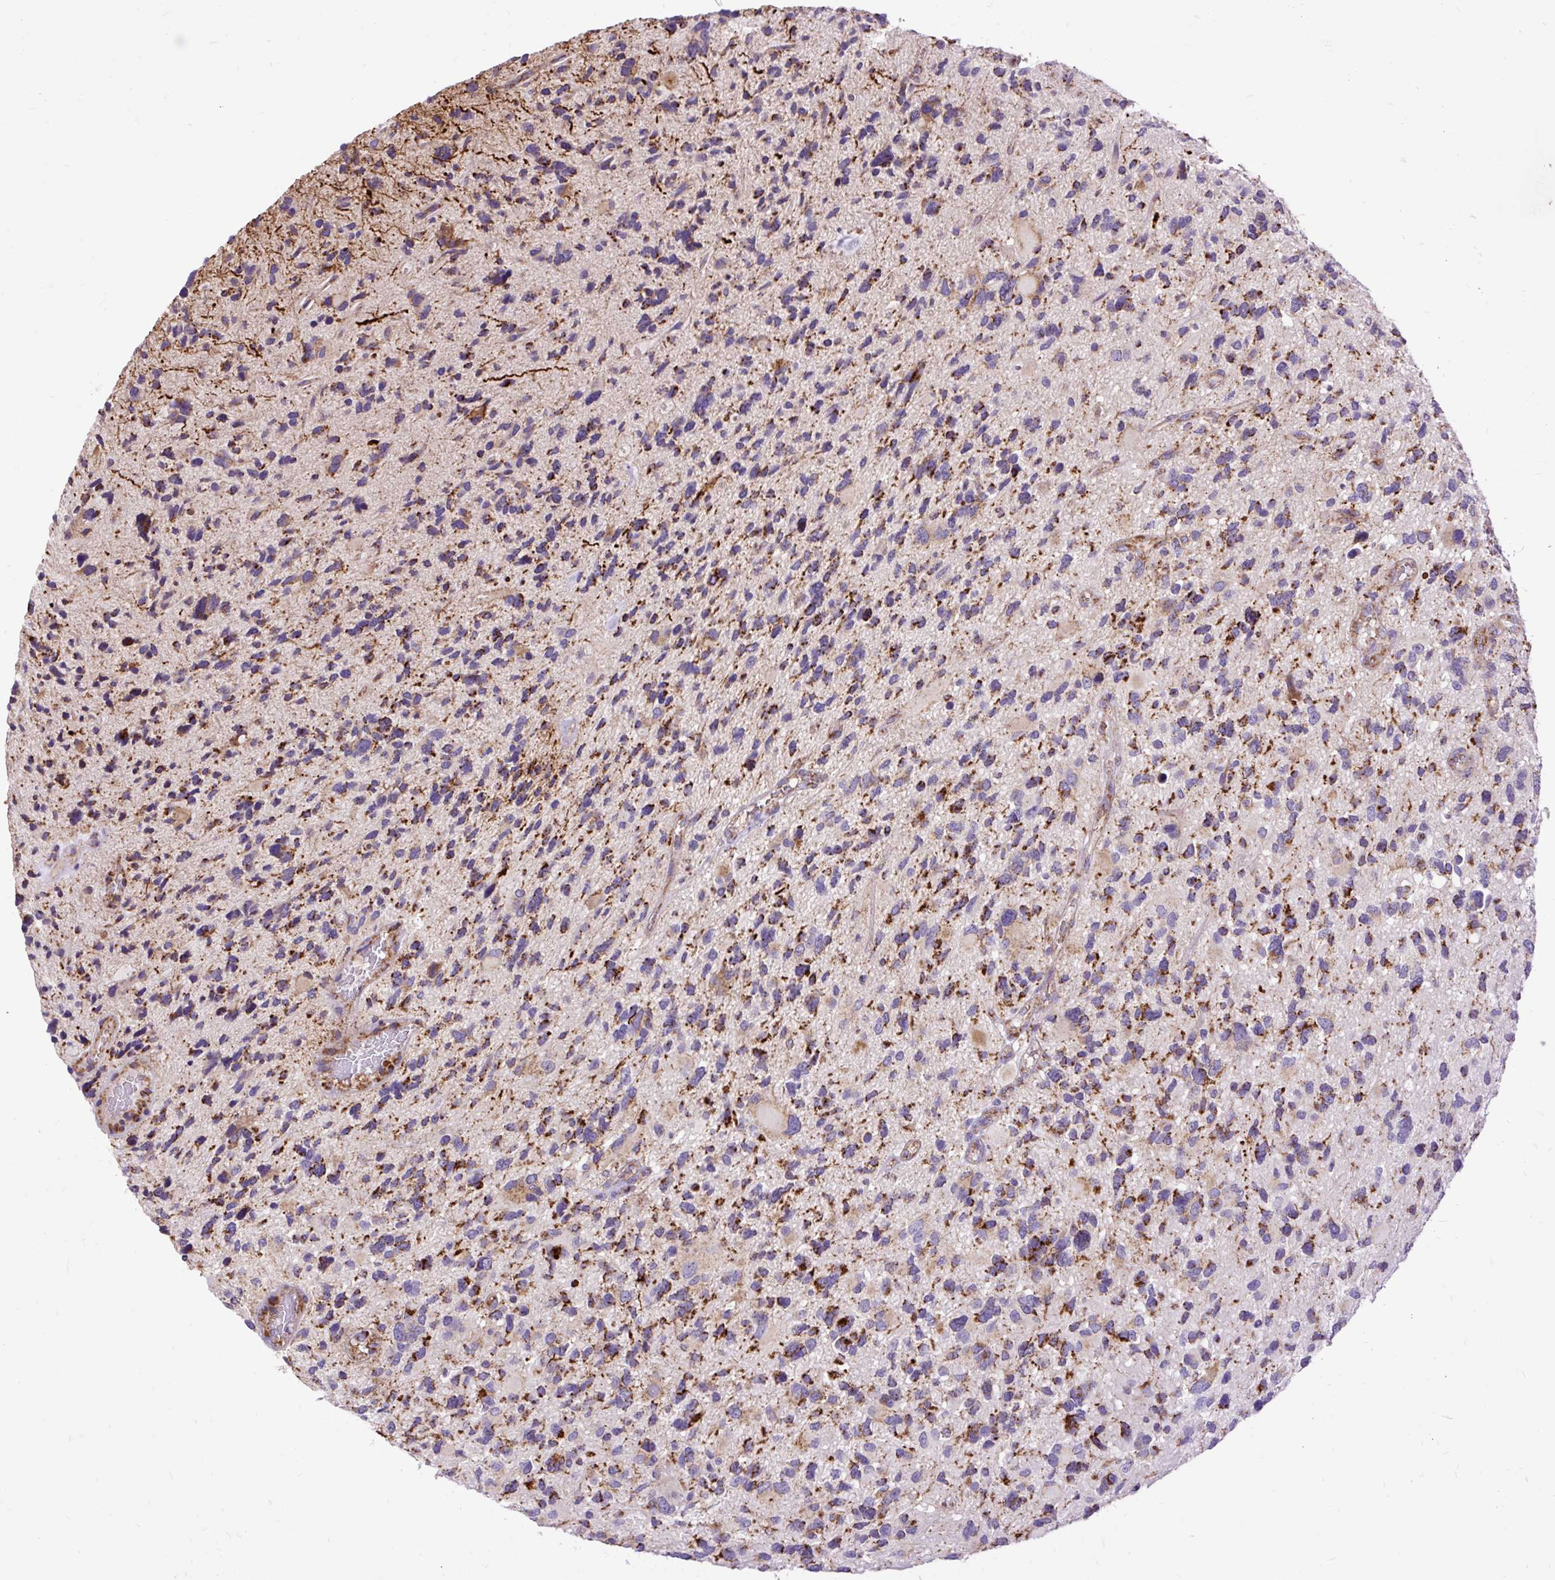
{"staining": {"intensity": "moderate", "quantity": "25%-75%", "location": "cytoplasmic/membranous"}, "tissue": "glioma", "cell_type": "Tumor cells", "image_type": "cancer", "snomed": [{"axis": "morphology", "description": "Glioma, malignant, High grade"}, {"axis": "topography", "description": "Brain"}], "caption": "Moderate cytoplasmic/membranous protein positivity is seen in about 25%-75% of tumor cells in high-grade glioma (malignant). The staining was performed using DAB (3,3'-diaminobenzidine), with brown indicating positive protein expression. Nuclei are stained blue with hematoxylin.", "gene": "TOMM40", "patient": {"sex": "female", "age": 11}}